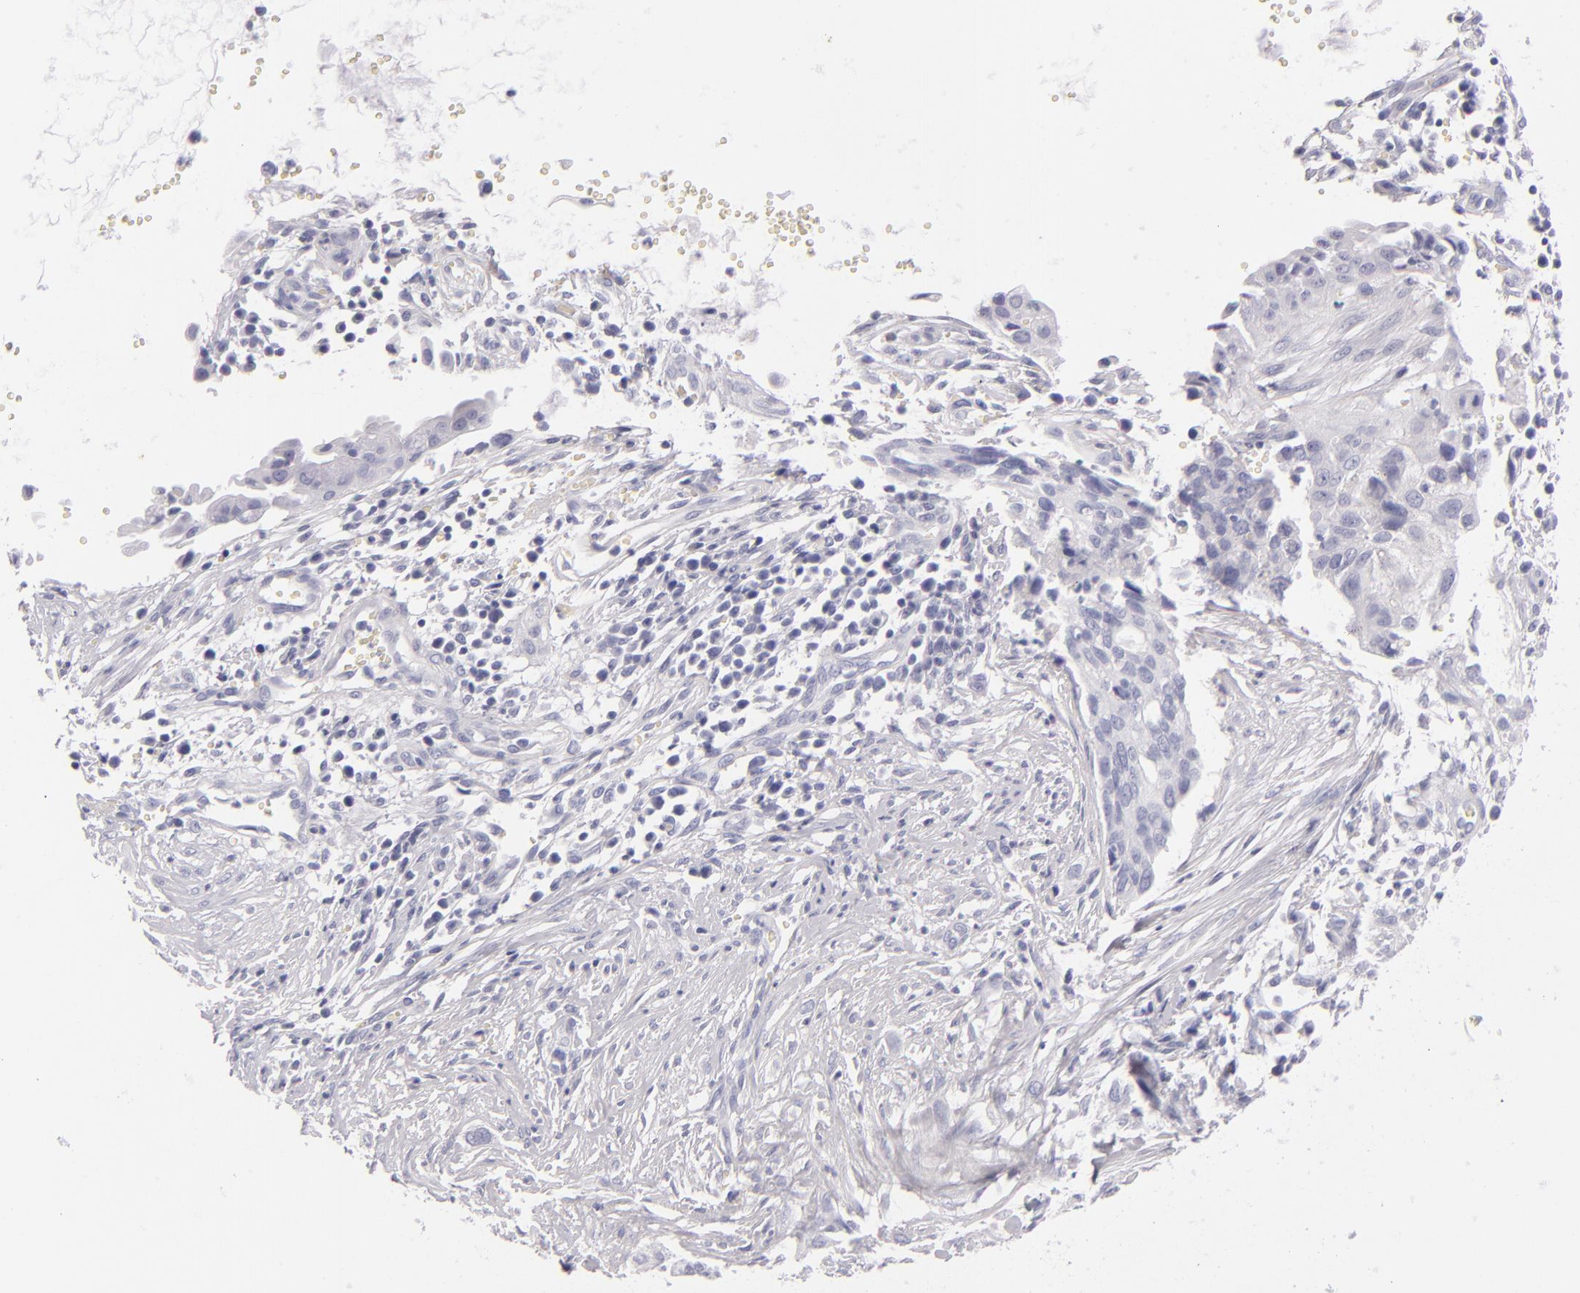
{"staining": {"intensity": "negative", "quantity": "none", "location": "none"}, "tissue": "cervical cancer", "cell_type": "Tumor cells", "image_type": "cancer", "snomed": [{"axis": "morphology", "description": "Normal tissue, NOS"}, {"axis": "morphology", "description": "Squamous cell carcinoma, NOS"}, {"axis": "topography", "description": "Cervix"}], "caption": "An immunohistochemistry micrograph of cervical cancer (squamous cell carcinoma) is shown. There is no staining in tumor cells of cervical cancer (squamous cell carcinoma).", "gene": "CD207", "patient": {"sex": "female", "age": 45}}